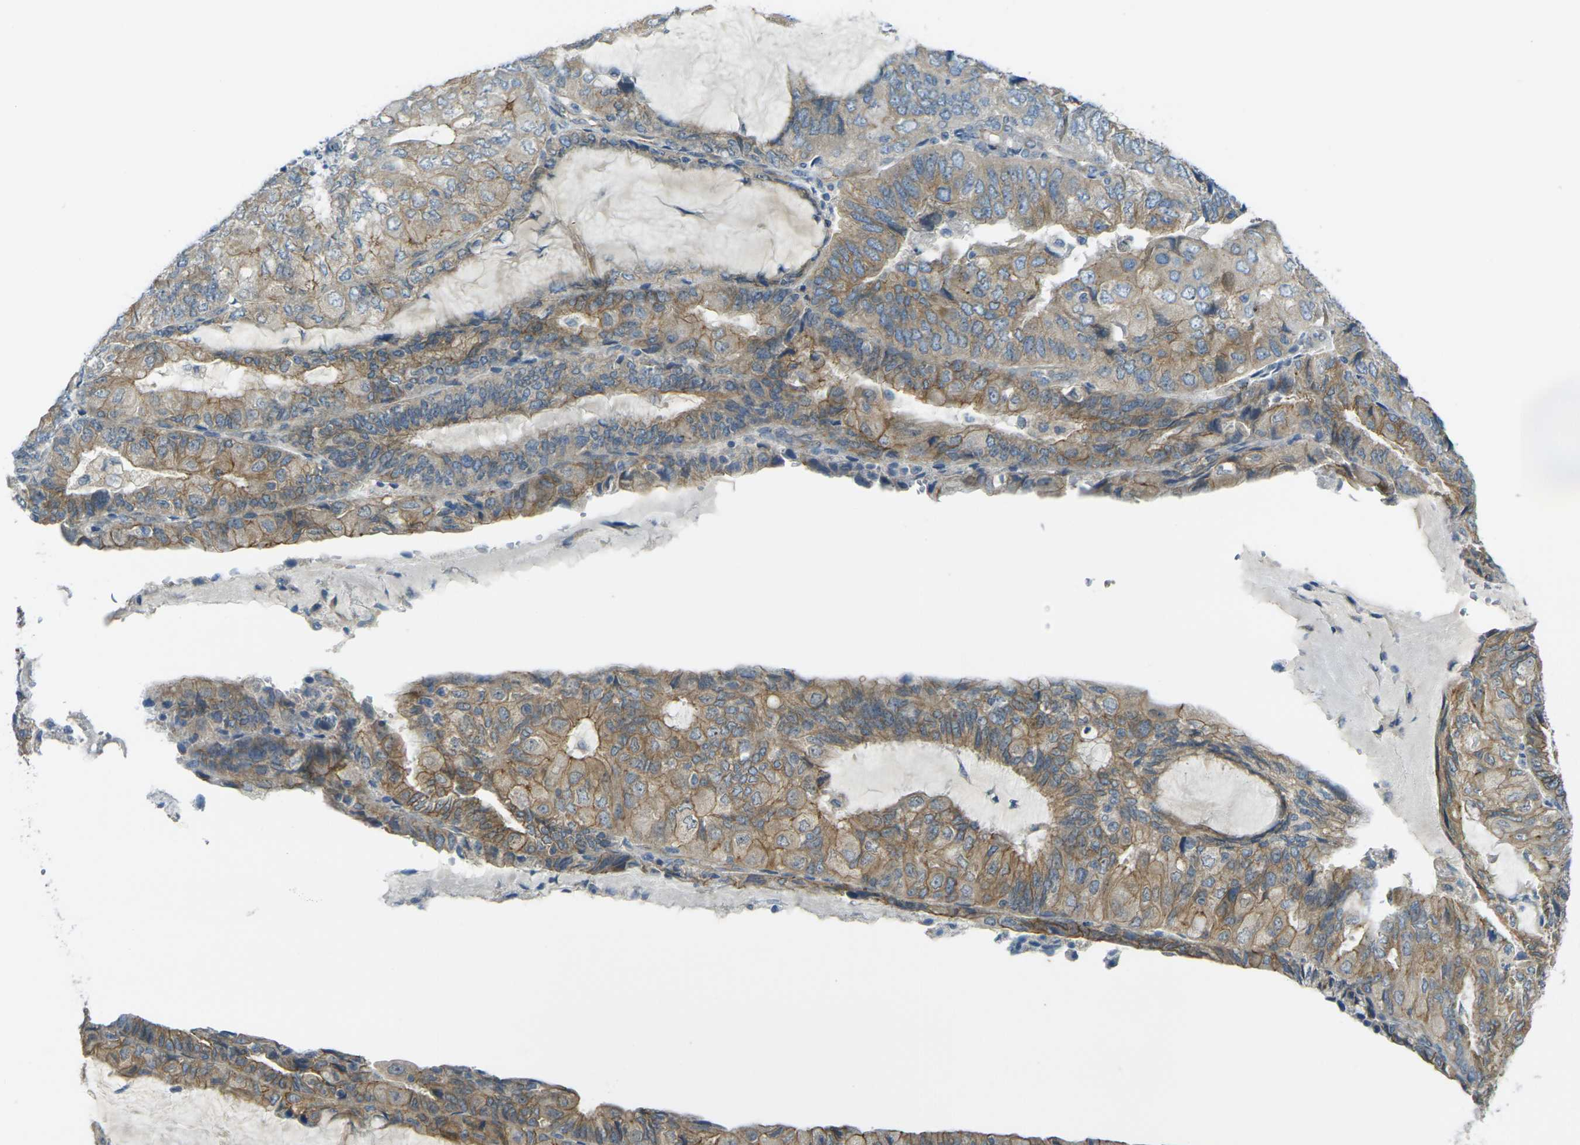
{"staining": {"intensity": "moderate", "quantity": ">75%", "location": "cytoplasmic/membranous"}, "tissue": "endometrial cancer", "cell_type": "Tumor cells", "image_type": "cancer", "snomed": [{"axis": "morphology", "description": "Adenocarcinoma, NOS"}, {"axis": "topography", "description": "Endometrium"}], "caption": "Moderate cytoplasmic/membranous protein positivity is seen in approximately >75% of tumor cells in adenocarcinoma (endometrial).", "gene": "RHBDD1", "patient": {"sex": "female", "age": 81}}